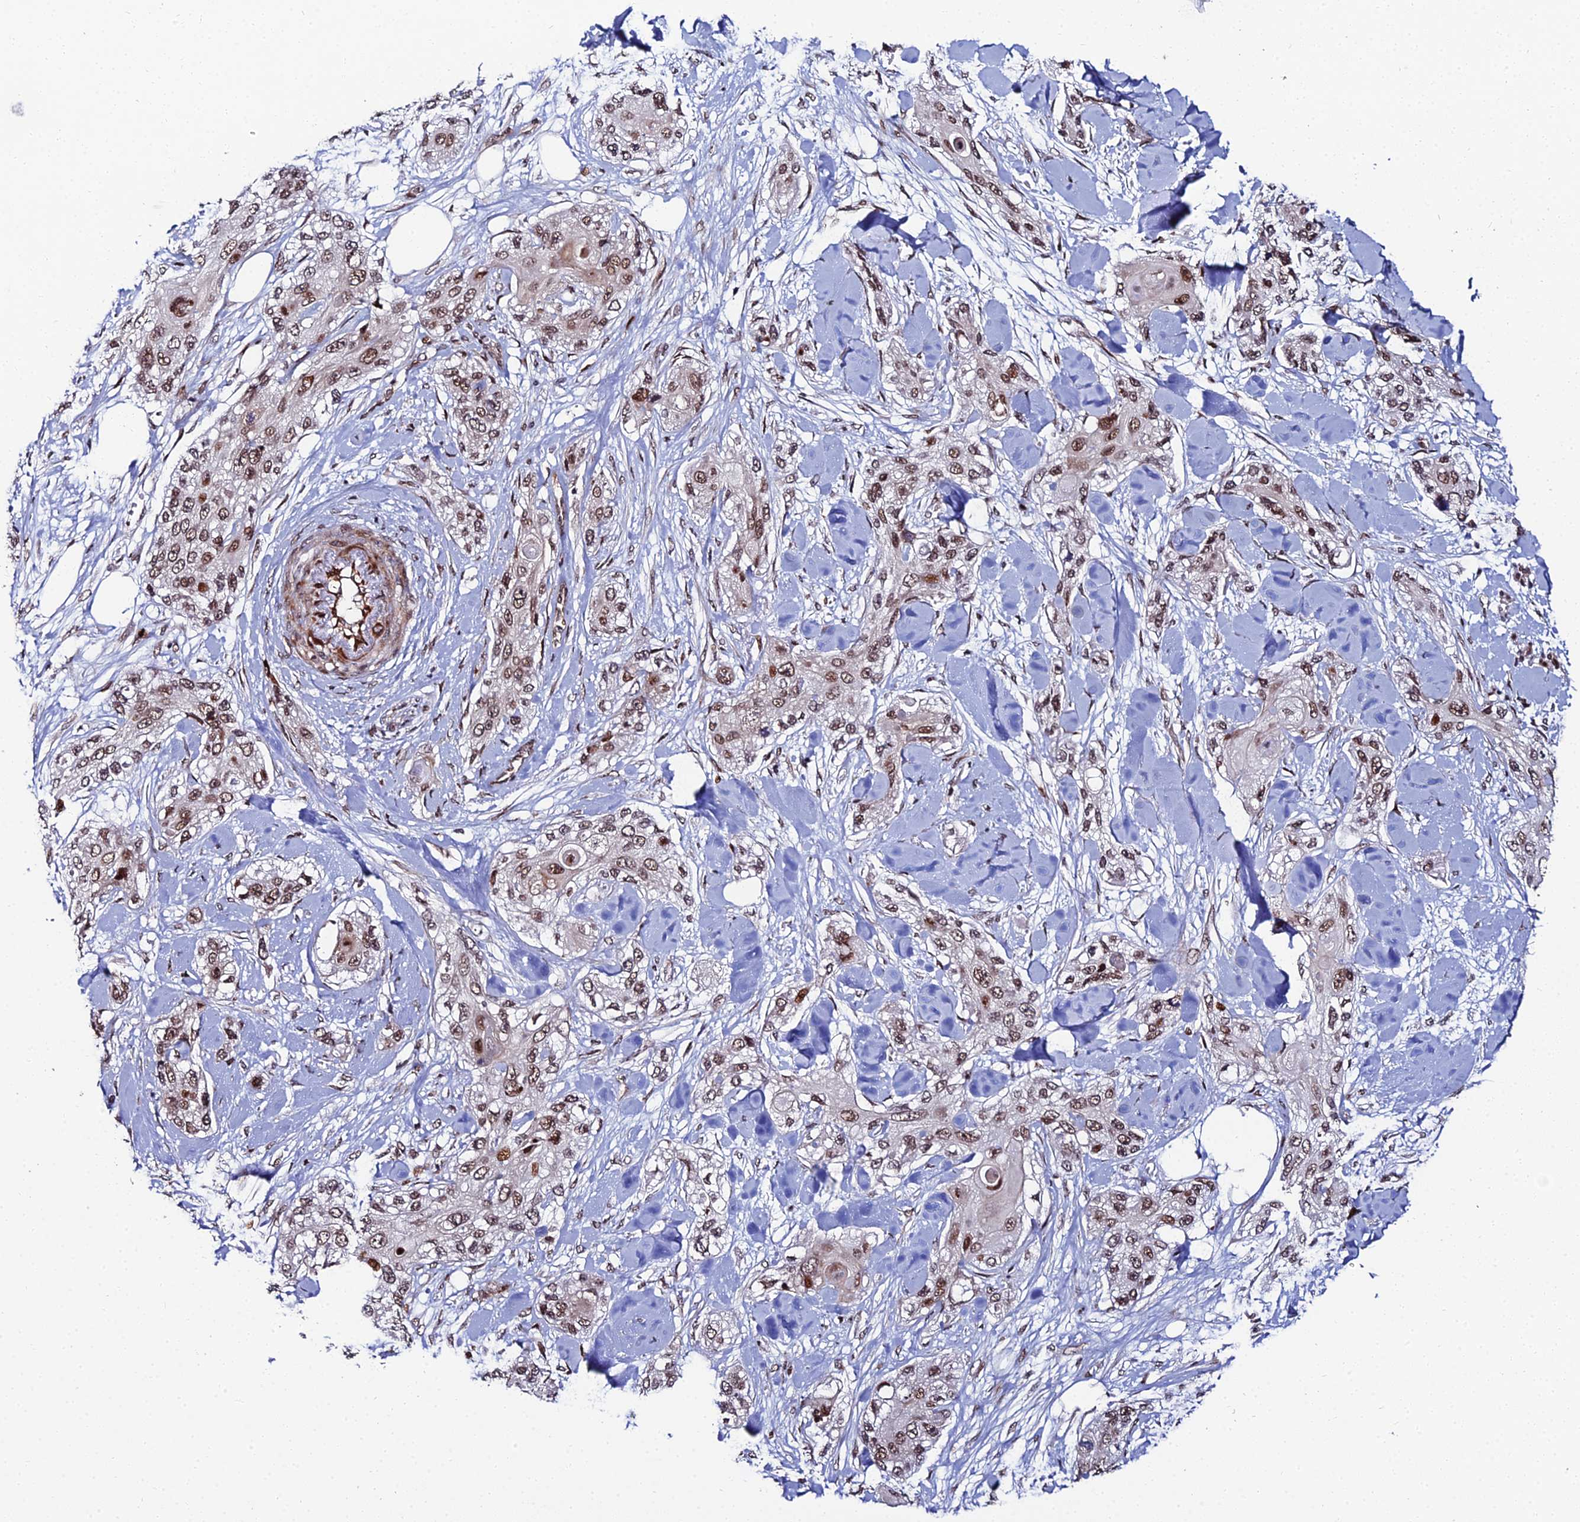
{"staining": {"intensity": "moderate", "quantity": ">75%", "location": "nuclear"}, "tissue": "skin cancer", "cell_type": "Tumor cells", "image_type": "cancer", "snomed": [{"axis": "morphology", "description": "Normal tissue, NOS"}, {"axis": "morphology", "description": "Squamous cell carcinoma, NOS"}, {"axis": "topography", "description": "Skin"}], "caption": "Moderate nuclear protein positivity is appreciated in approximately >75% of tumor cells in skin cancer.", "gene": "ZNF668", "patient": {"sex": "male", "age": 72}}